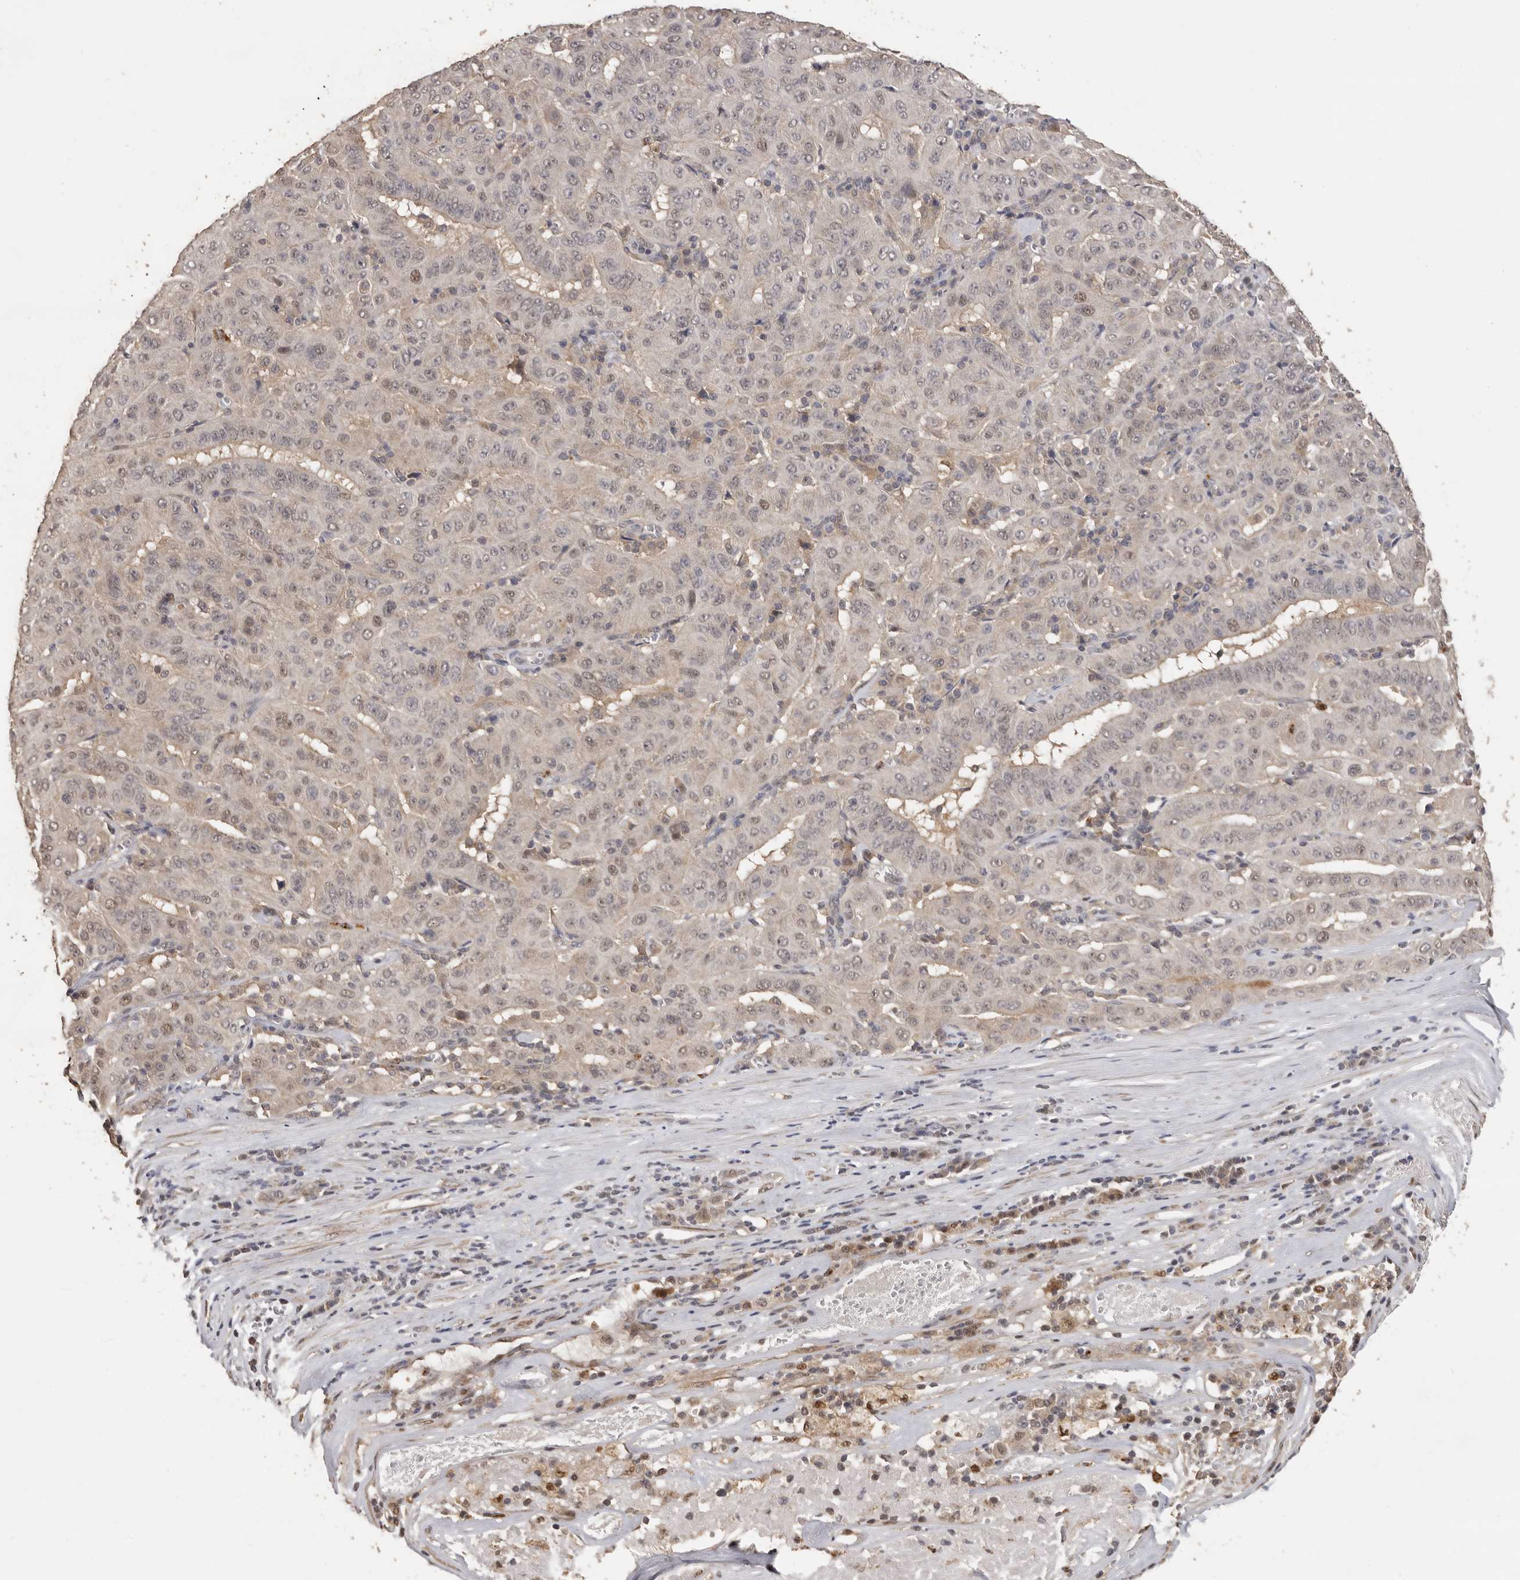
{"staining": {"intensity": "weak", "quantity": "<25%", "location": "nuclear"}, "tissue": "pancreatic cancer", "cell_type": "Tumor cells", "image_type": "cancer", "snomed": [{"axis": "morphology", "description": "Adenocarcinoma, NOS"}, {"axis": "topography", "description": "Pancreas"}], "caption": "A histopathology image of human pancreatic adenocarcinoma is negative for staining in tumor cells.", "gene": "KIF2B", "patient": {"sex": "male", "age": 63}}